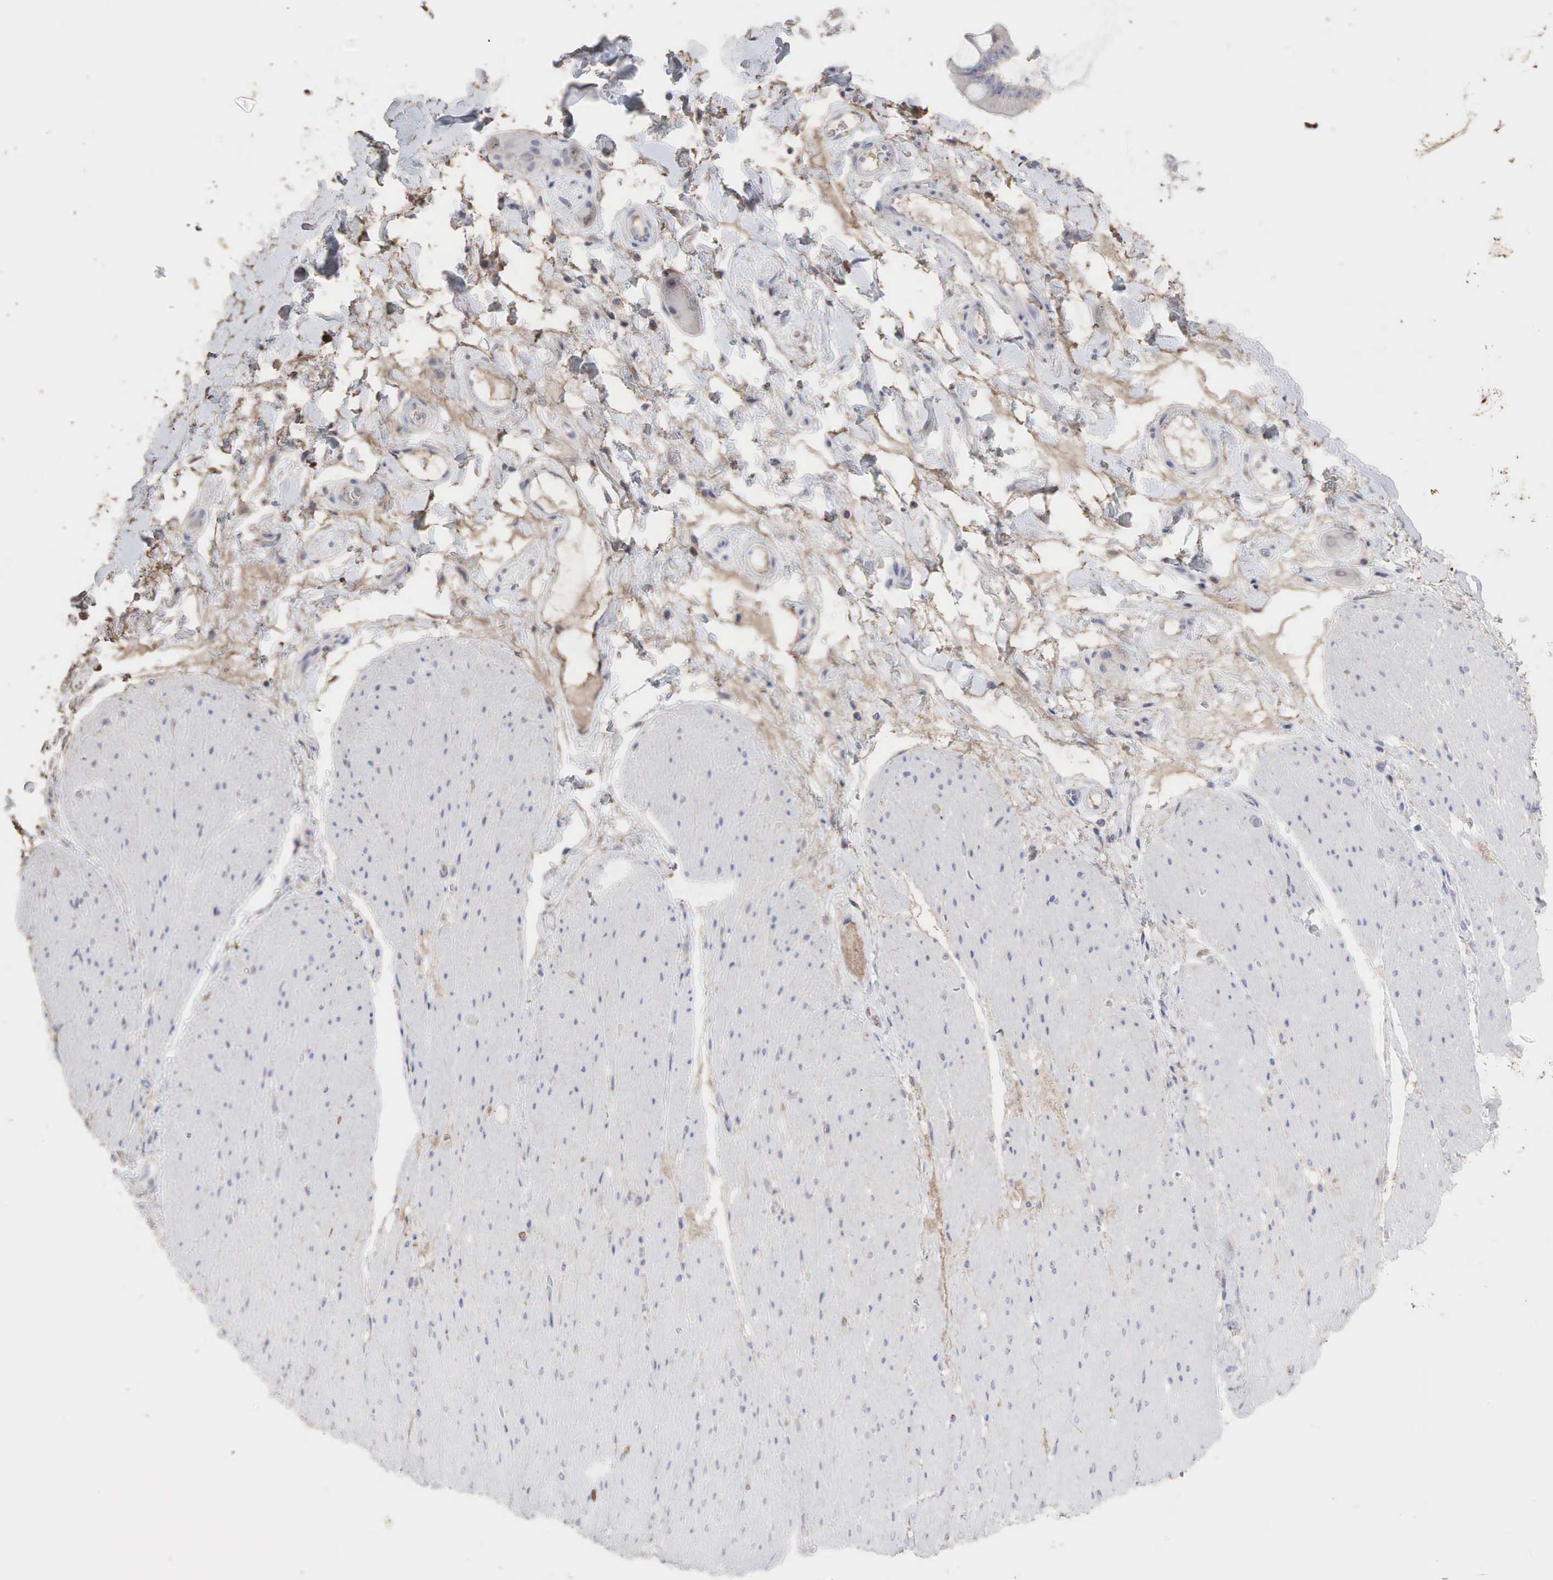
{"staining": {"intensity": "moderate", "quantity": "<25%", "location": "cytoplasmic/membranous"}, "tissue": "adipose tissue", "cell_type": "Adipocytes", "image_type": "normal", "snomed": [{"axis": "morphology", "description": "Normal tissue, NOS"}, {"axis": "topography", "description": "Duodenum"}], "caption": "Adipose tissue was stained to show a protein in brown. There is low levels of moderate cytoplasmic/membranous staining in about <25% of adipocytes.", "gene": "DKC1", "patient": {"sex": "male", "age": 63}}